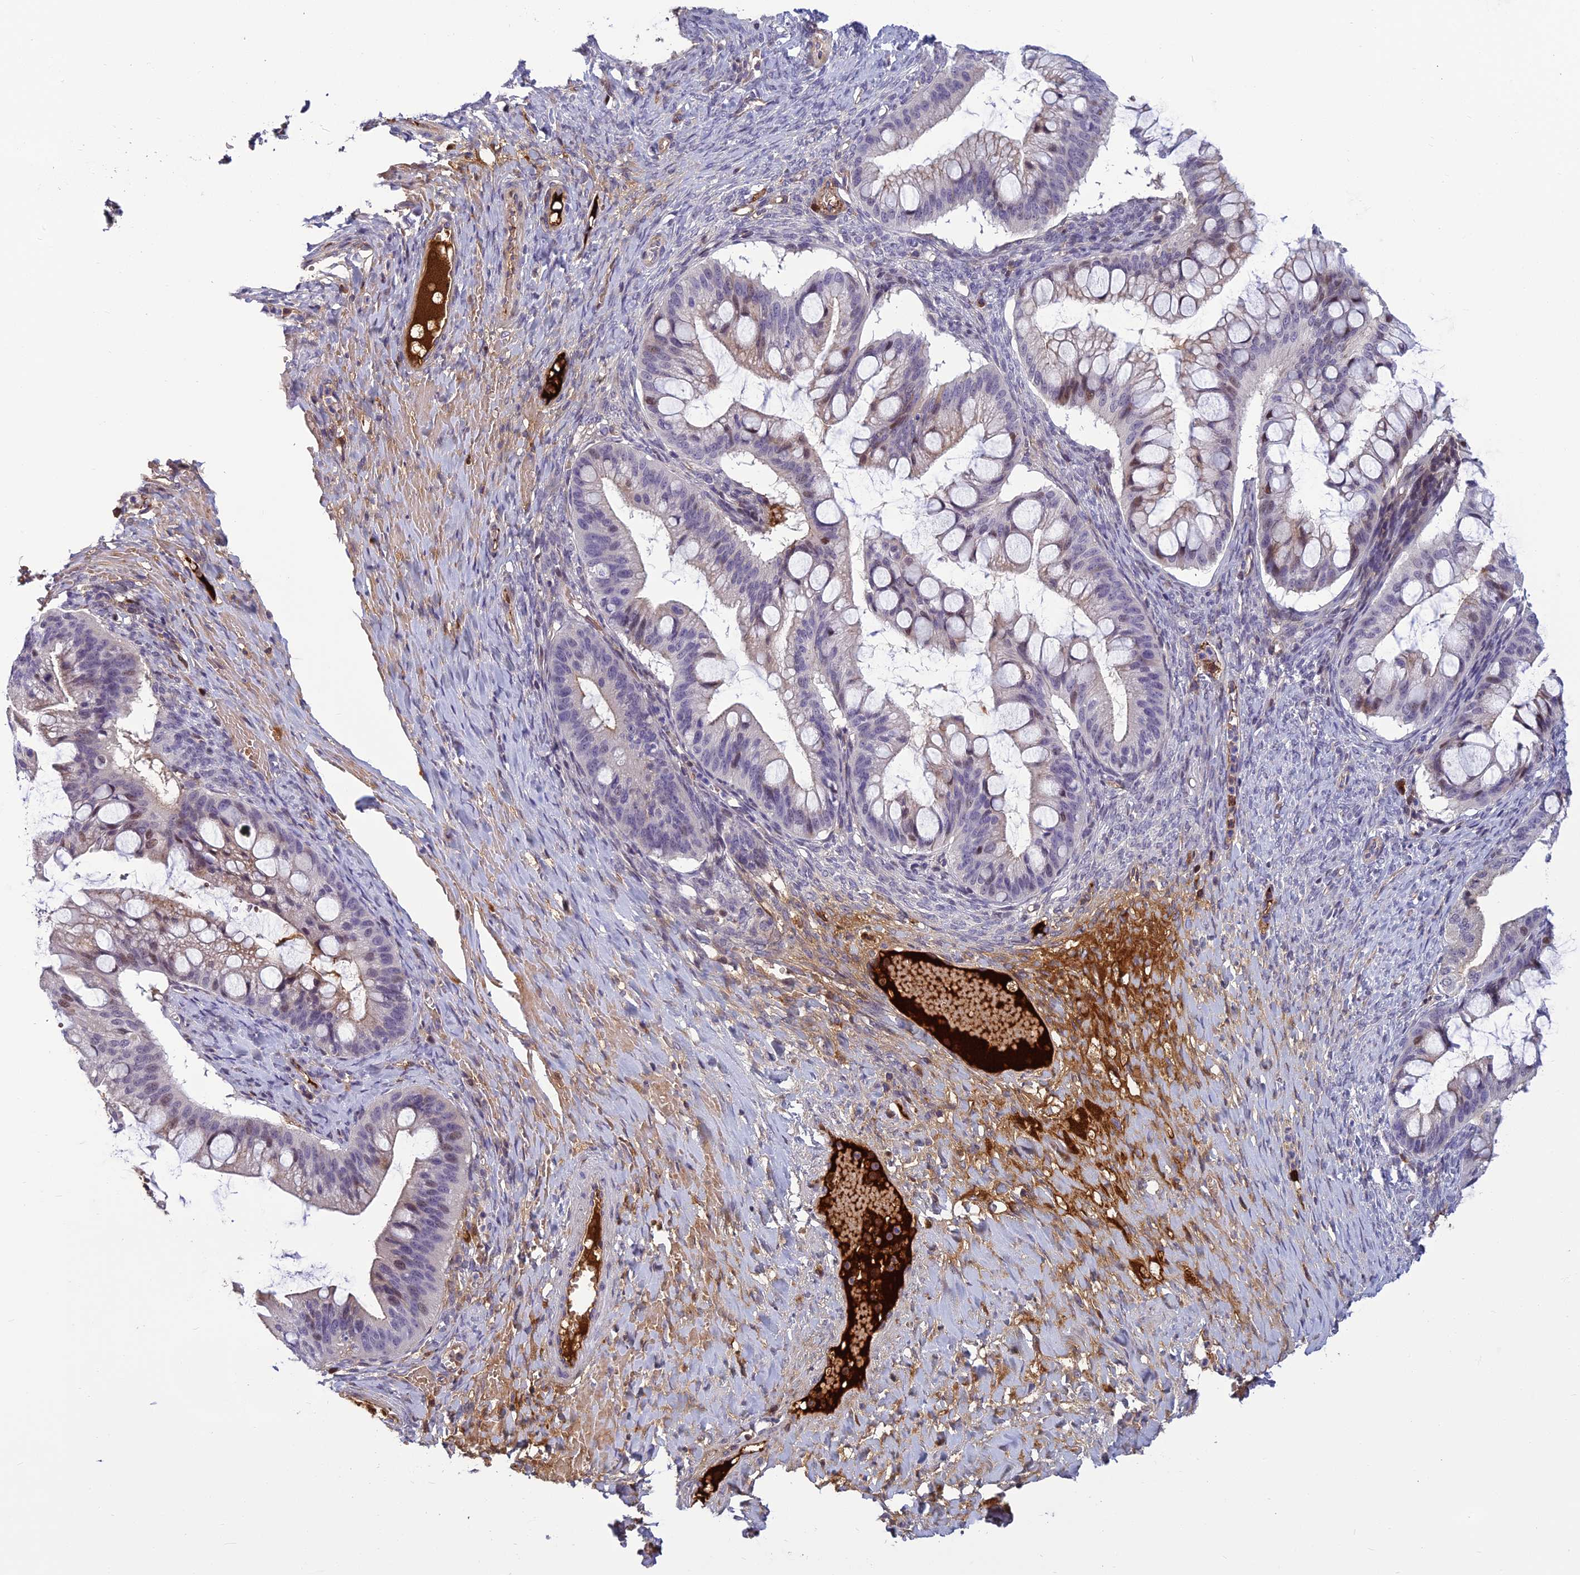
{"staining": {"intensity": "weak", "quantity": "<25%", "location": "nuclear"}, "tissue": "ovarian cancer", "cell_type": "Tumor cells", "image_type": "cancer", "snomed": [{"axis": "morphology", "description": "Cystadenocarcinoma, mucinous, NOS"}, {"axis": "topography", "description": "Ovary"}], "caption": "There is no significant expression in tumor cells of ovarian mucinous cystadenocarcinoma. The staining was performed using DAB to visualize the protein expression in brown, while the nuclei were stained in blue with hematoxylin (Magnification: 20x).", "gene": "CLEC11A", "patient": {"sex": "female", "age": 73}}